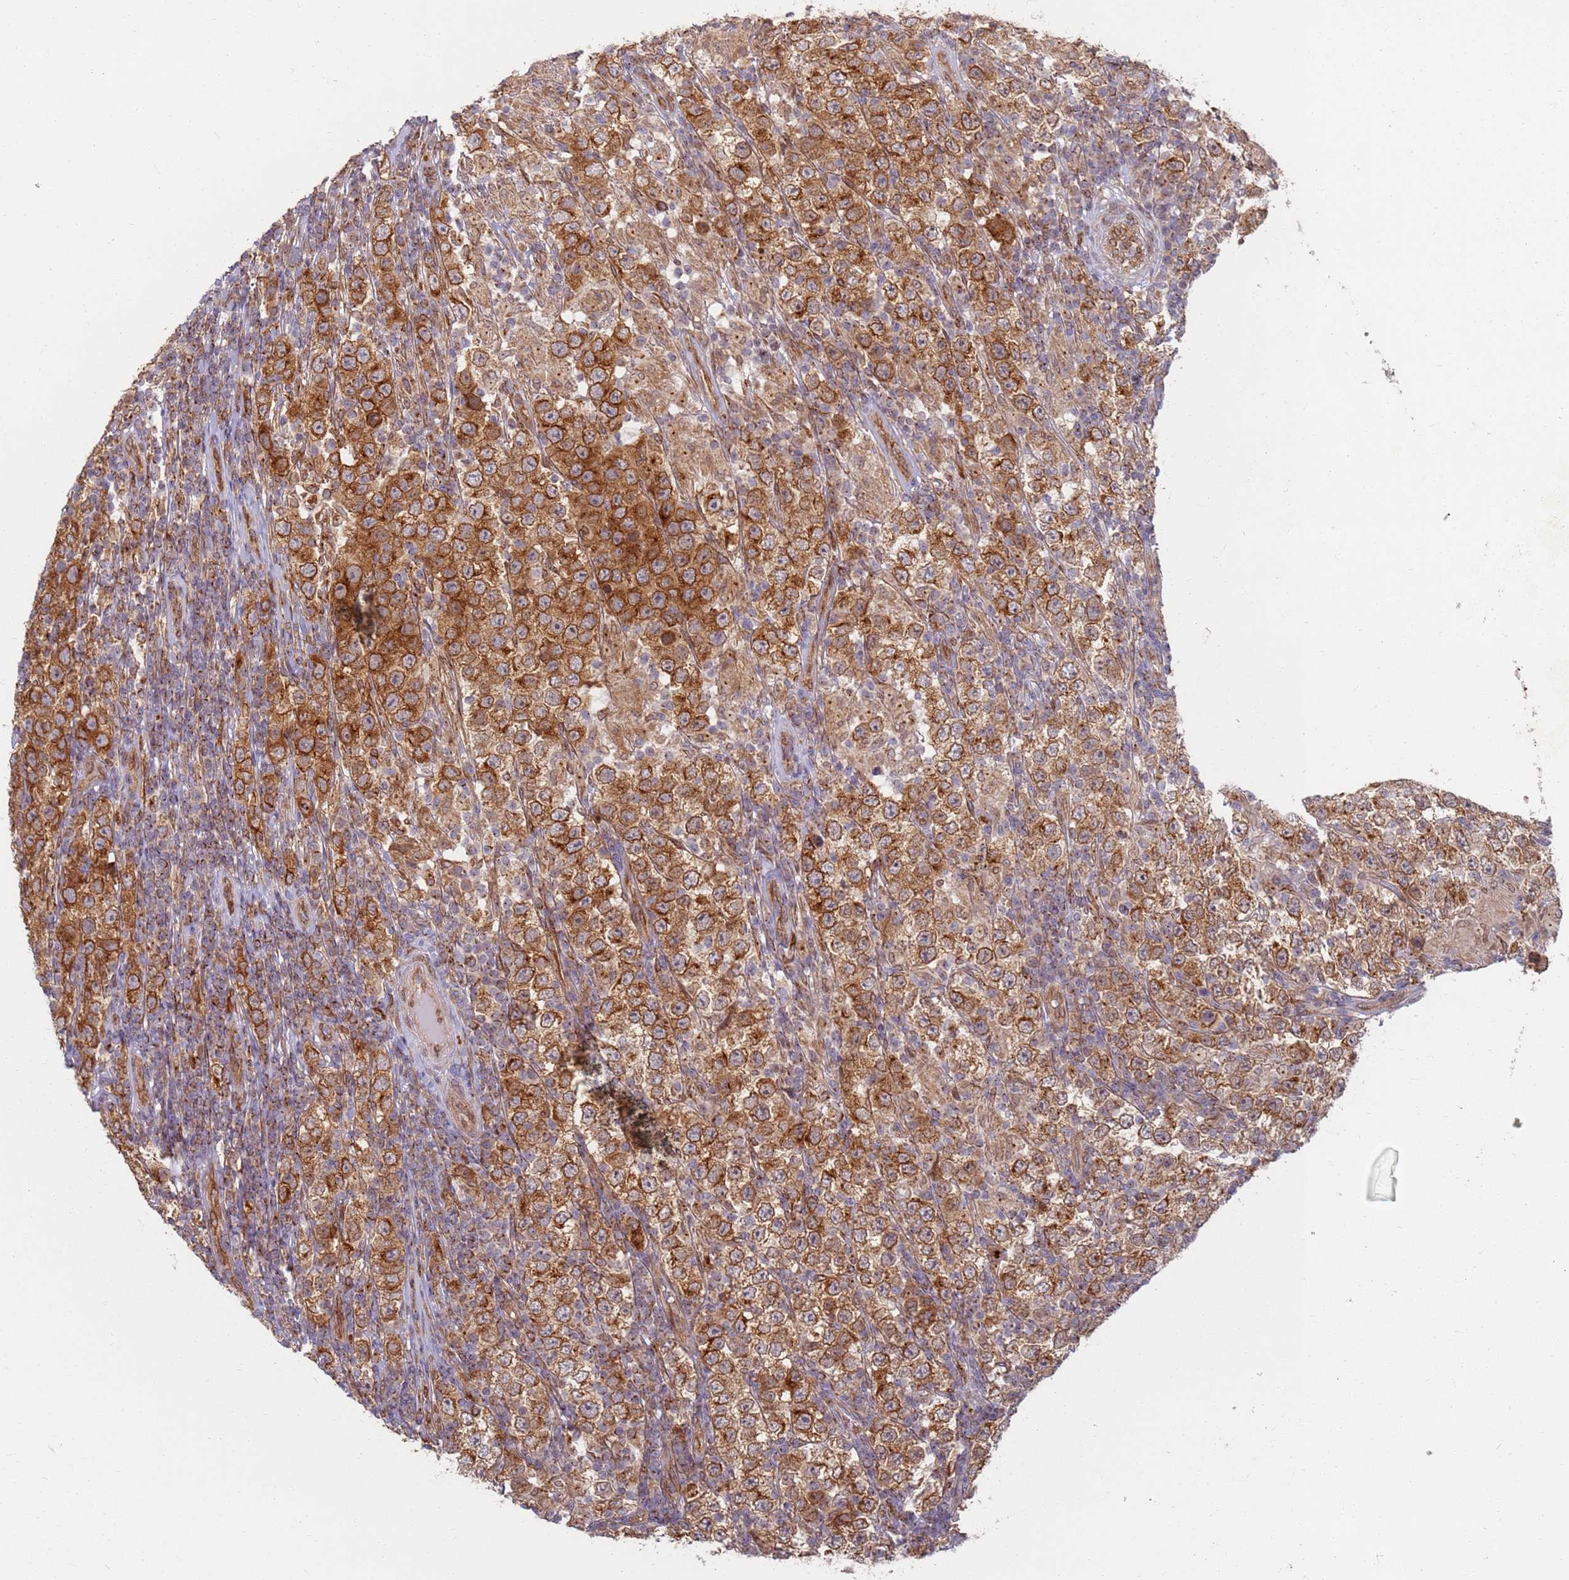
{"staining": {"intensity": "strong", "quantity": ">75%", "location": "cytoplasmic/membranous"}, "tissue": "testis cancer", "cell_type": "Tumor cells", "image_type": "cancer", "snomed": [{"axis": "morphology", "description": "Normal tissue, NOS"}, {"axis": "morphology", "description": "Urothelial carcinoma, High grade"}, {"axis": "morphology", "description": "Seminoma, NOS"}, {"axis": "morphology", "description": "Carcinoma, Embryonal, NOS"}, {"axis": "topography", "description": "Urinary bladder"}, {"axis": "topography", "description": "Testis"}], "caption": "IHC of seminoma (testis) demonstrates high levels of strong cytoplasmic/membranous expression in about >75% of tumor cells.", "gene": "CEP170", "patient": {"sex": "male", "age": 41}}